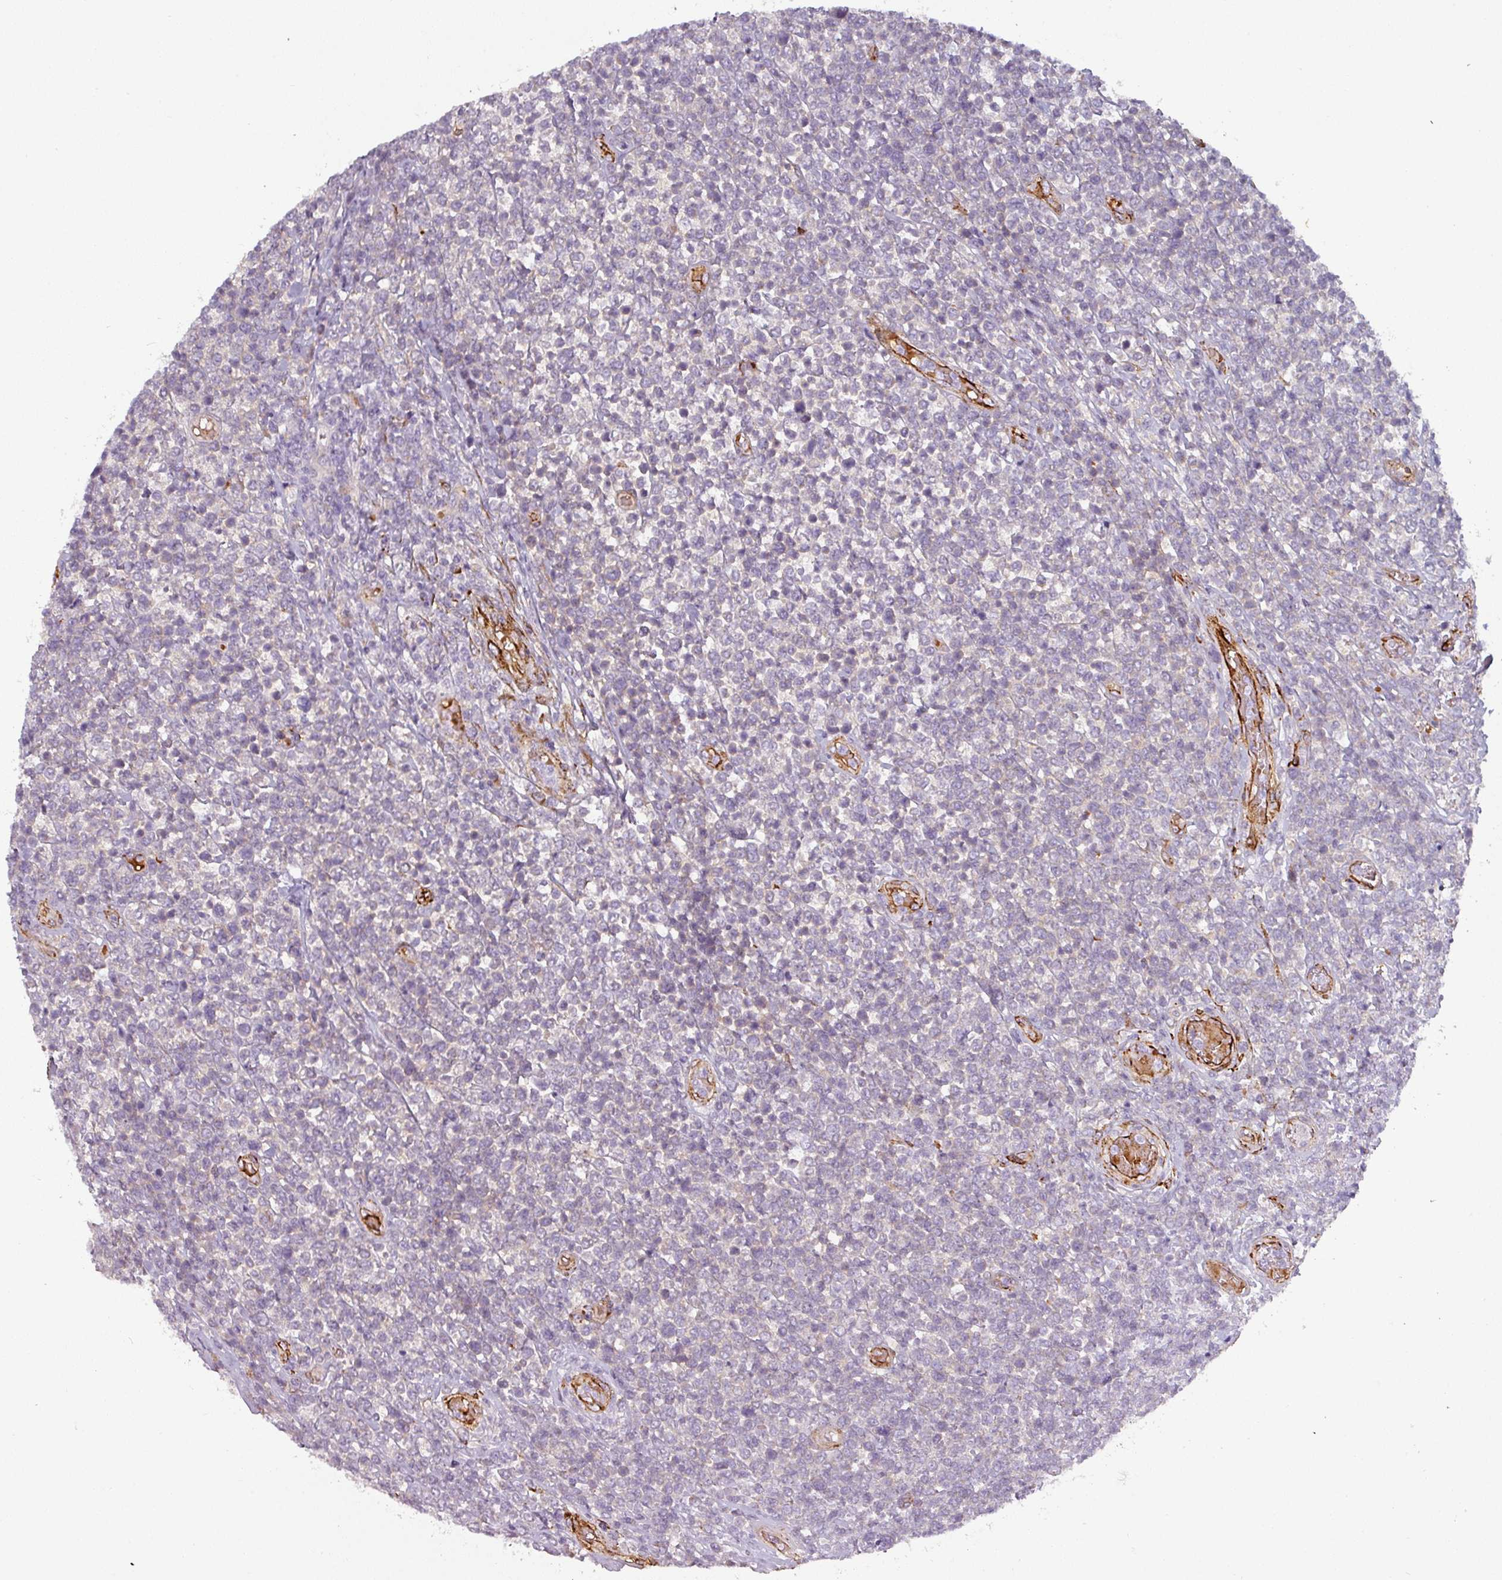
{"staining": {"intensity": "negative", "quantity": "none", "location": "none"}, "tissue": "lymphoma", "cell_type": "Tumor cells", "image_type": "cancer", "snomed": [{"axis": "morphology", "description": "Malignant lymphoma, non-Hodgkin's type, High grade"}, {"axis": "topography", "description": "Soft tissue"}], "caption": "High power microscopy histopathology image of an IHC photomicrograph of high-grade malignant lymphoma, non-Hodgkin's type, revealing no significant staining in tumor cells. (Brightfield microscopy of DAB immunohistochemistry (IHC) at high magnification).", "gene": "PRODH2", "patient": {"sex": "female", "age": 56}}